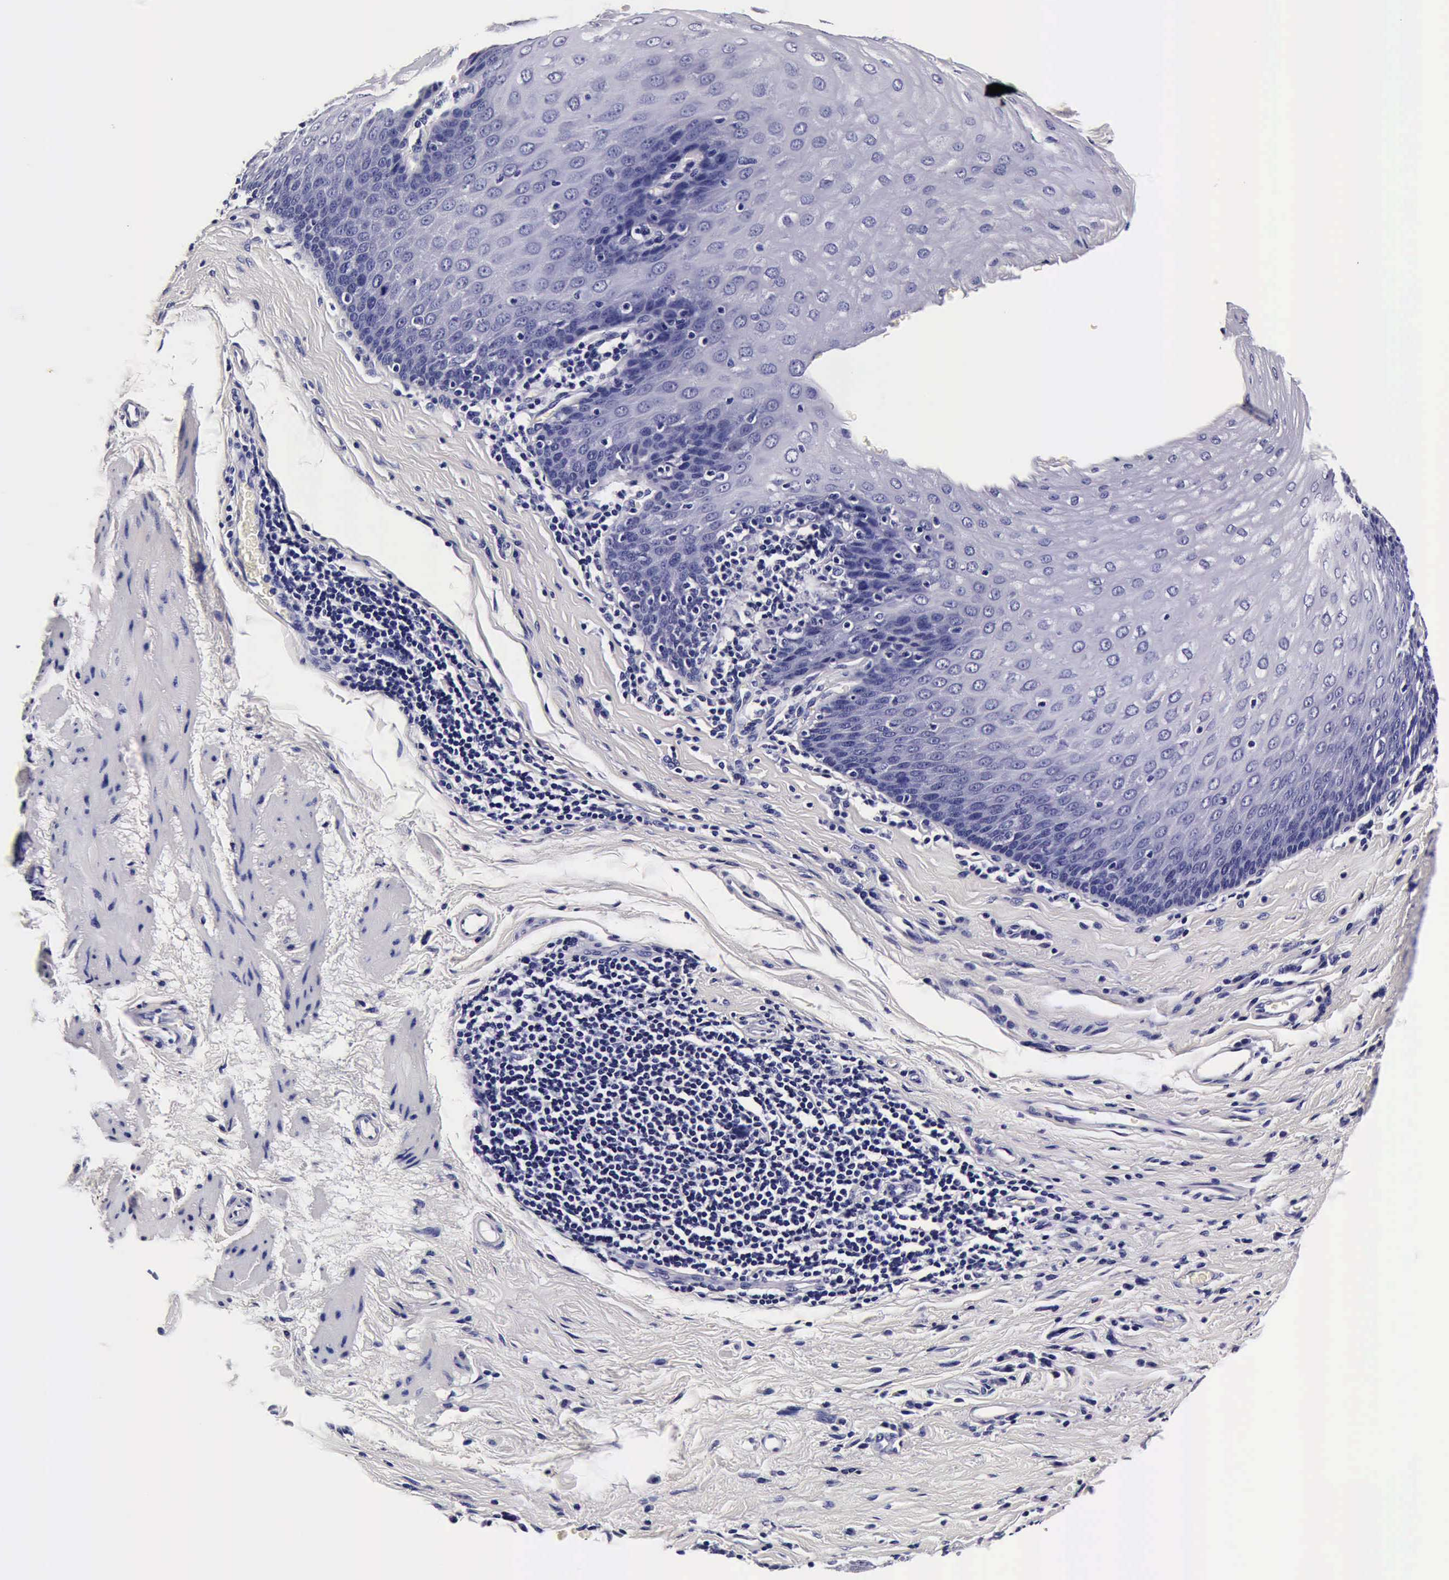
{"staining": {"intensity": "negative", "quantity": "none", "location": "none"}, "tissue": "esophagus", "cell_type": "Squamous epithelial cells", "image_type": "normal", "snomed": [{"axis": "morphology", "description": "Normal tissue, NOS"}, {"axis": "topography", "description": "Esophagus"}], "caption": "Immunohistochemistry (IHC) of normal esophagus shows no expression in squamous epithelial cells. The staining is performed using DAB brown chromogen with nuclei counter-stained in using hematoxylin.", "gene": "IAPP", "patient": {"sex": "female", "age": 61}}